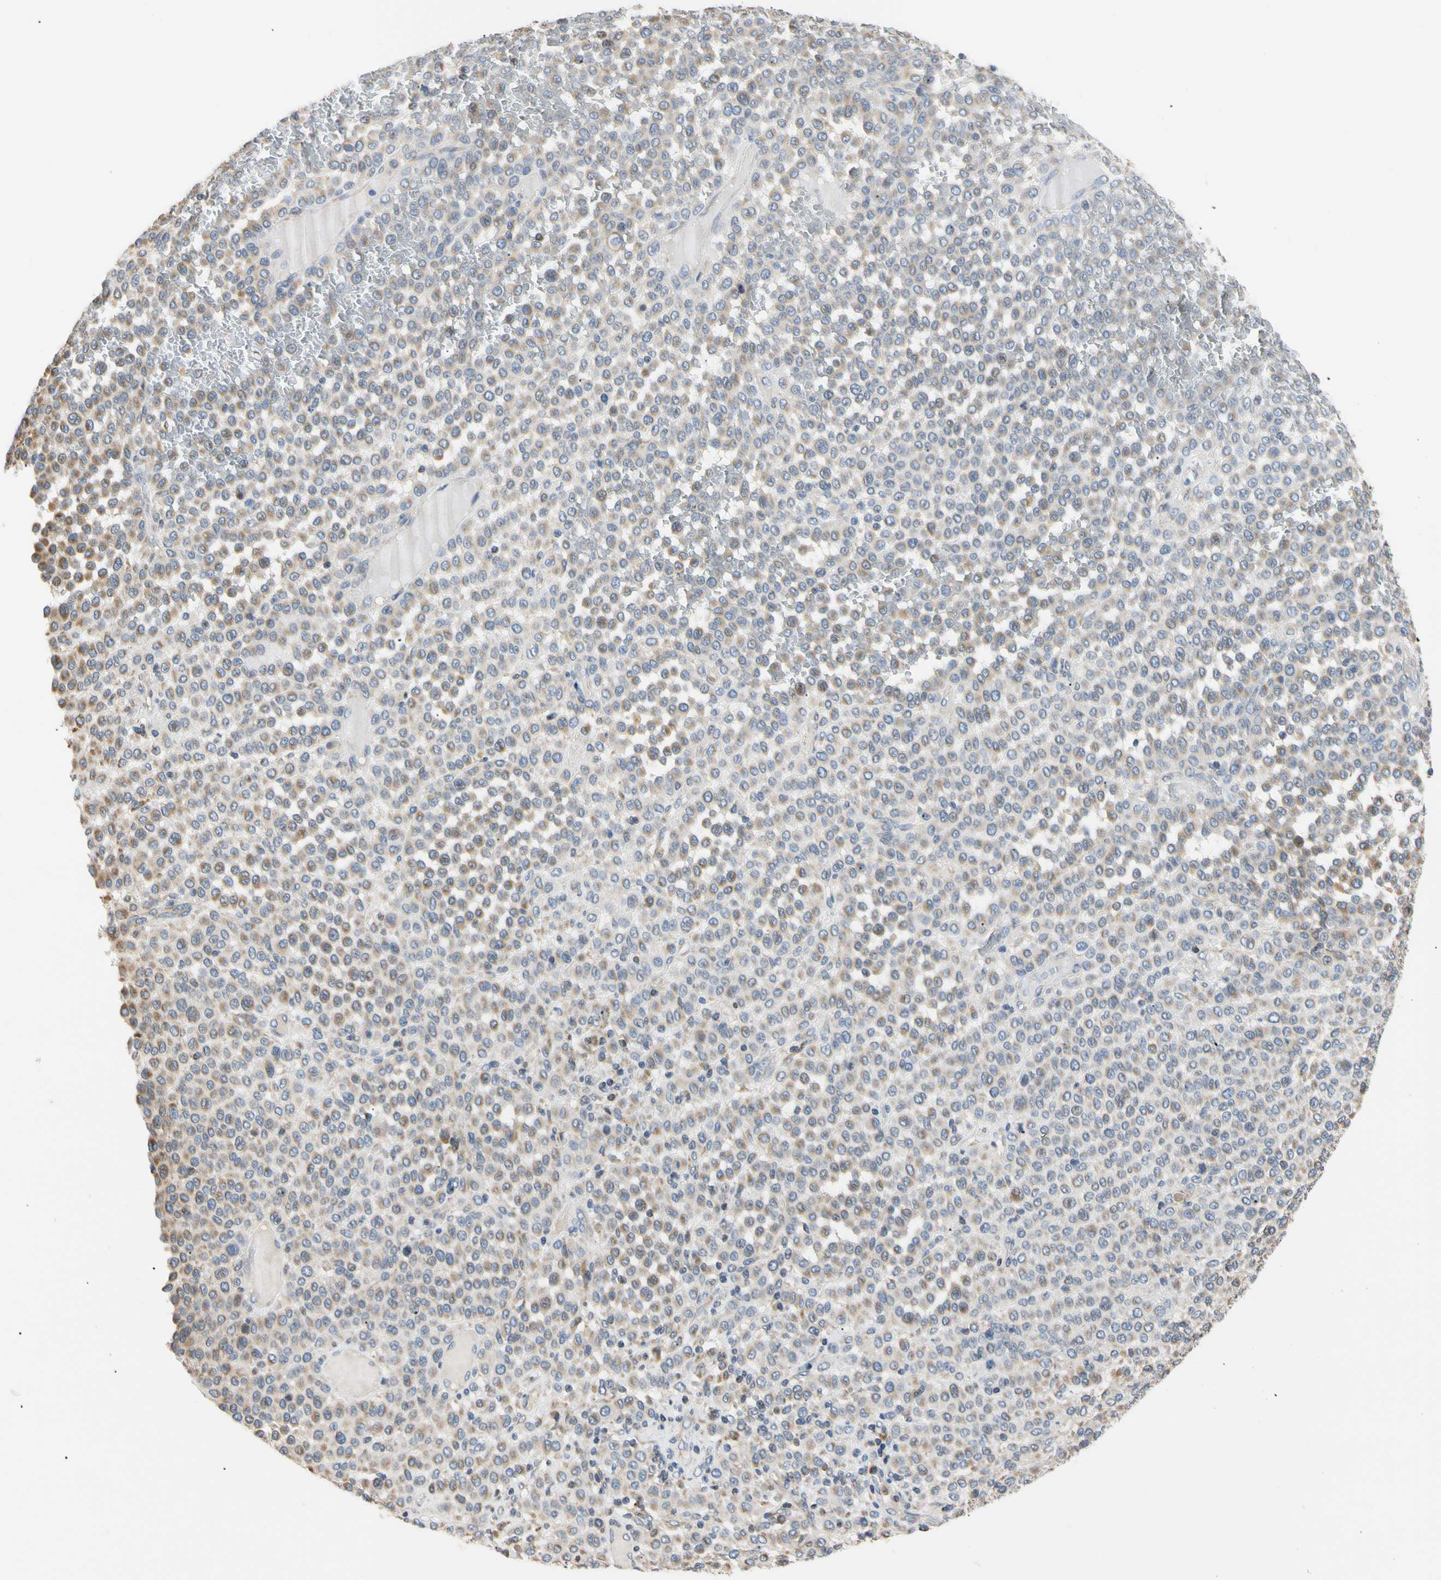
{"staining": {"intensity": "weak", "quantity": "25%-75%", "location": "cytoplasmic/membranous"}, "tissue": "melanoma", "cell_type": "Tumor cells", "image_type": "cancer", "snomed": [{"axis": "morphology", "description": "Malignant melanoma, Metastatic site"}, {"axis": "topography", "description": "Pancreas"}], "caption": "DAB (3,3'-diaminobenzidine) immunohistochemical staining of melanoma reveals weak cytoplasmic/membranous protein positivity in approximately 25%-75% of tumor cells.", "gene": "PLGRKT", "patient": {"sex": "female", "age": 30}}